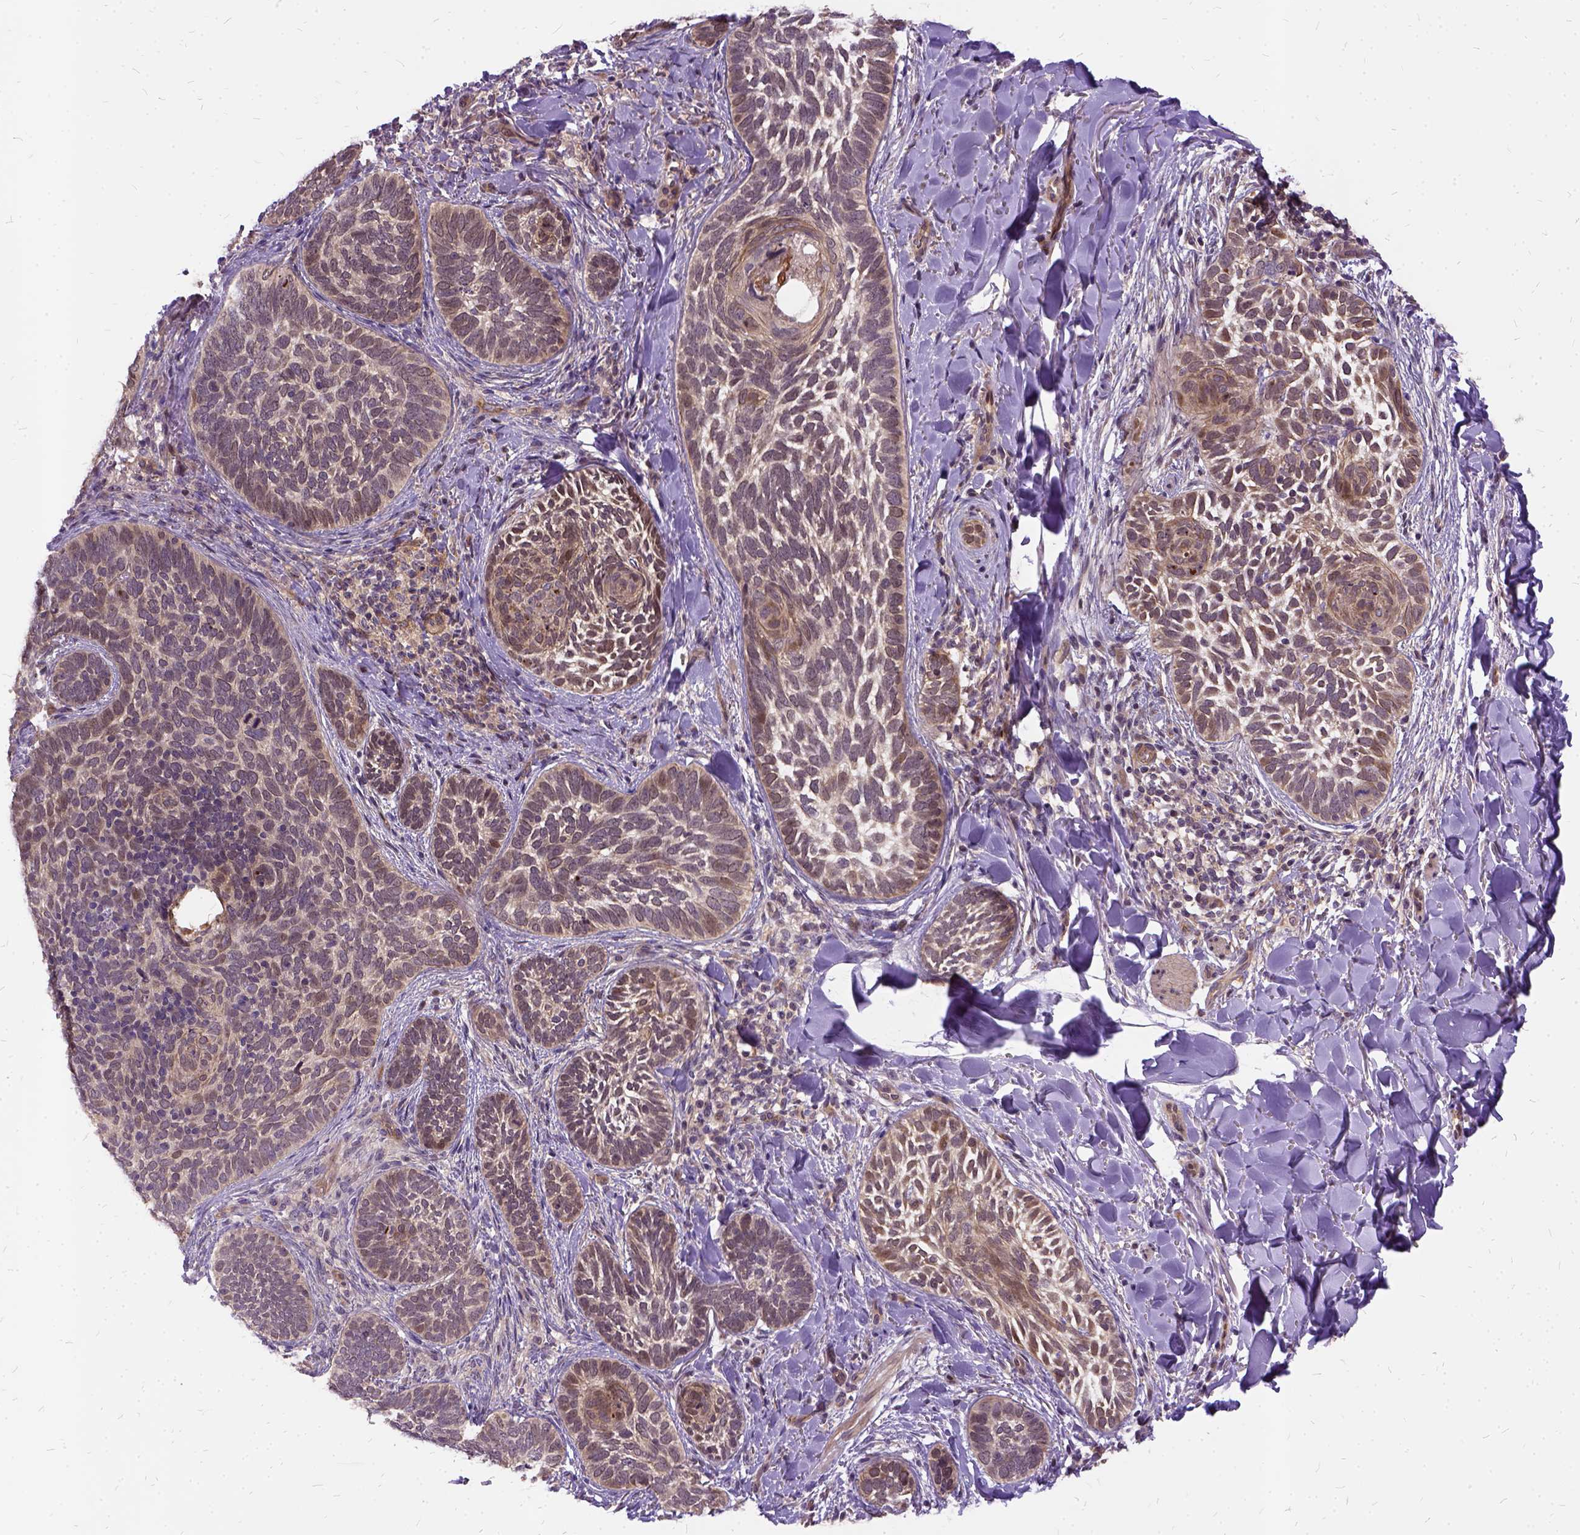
{"staining": {"intensity": "moderate", "quantity": ">75%", "location": "cytoplasmic/membranous,nuclear"}, "tissue": "skin cancer", "cell_type": "Tumor cells", "image_type": "cancer", "snomed": [{"axis": "morphology", "description": "Normal tissue, NOS"}, {"axis": "morphology", "description": "Basal cell carcinoma"}, {"axis": "topography", "description": "Skin"}], "caption": "Tumor cells display moderate cytoplasmic/membranous and nuclear expression in about >75% of cells in skin cancer (basal cell carcinoma).", "gene": "ILRUN", "patient": {"sex": "male", "age": 46}}